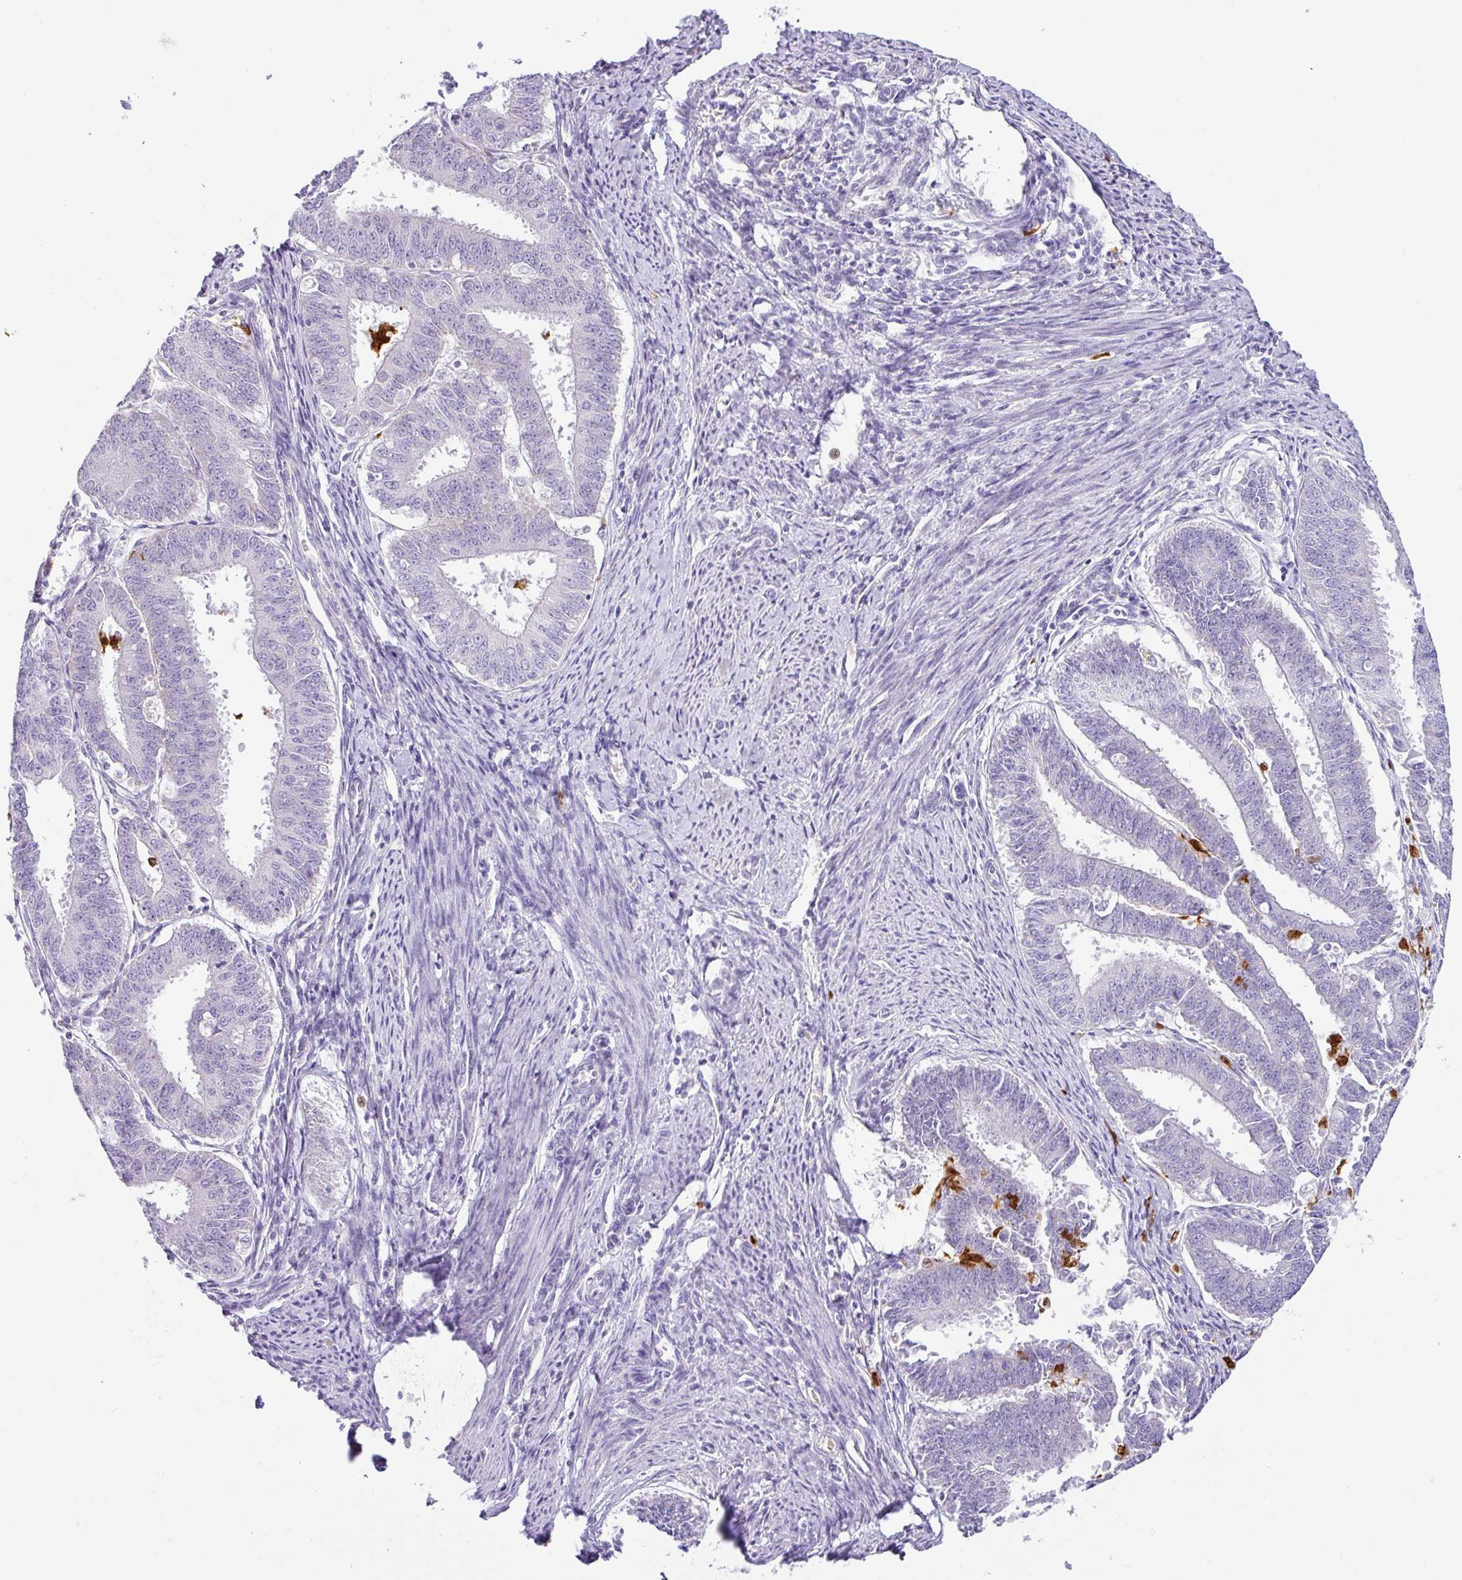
{"staining": {"intensity": "negative", "quantity": "none", "location": "none"}, "tissue": "endometrial cancer", "cell_type": "Tumor cells", "image_type": "cancer", "snomed": [{"axis": "morphology", "description": "Adenocarcinoma, NOS"}, {"axis": "topography", "description": "Endometrium"}], "caption": "Endometrial adenocarcinoma was stained to show a protein in brown. There is no significant staining in tumor cells. Brightfield microscopy of immunohistochemistry stained with DAB (brown) and hematoxylin (blue), captured at high magnification.", "gene": "SH2D3C", "patient": {"sex": "female", "age": 73}}